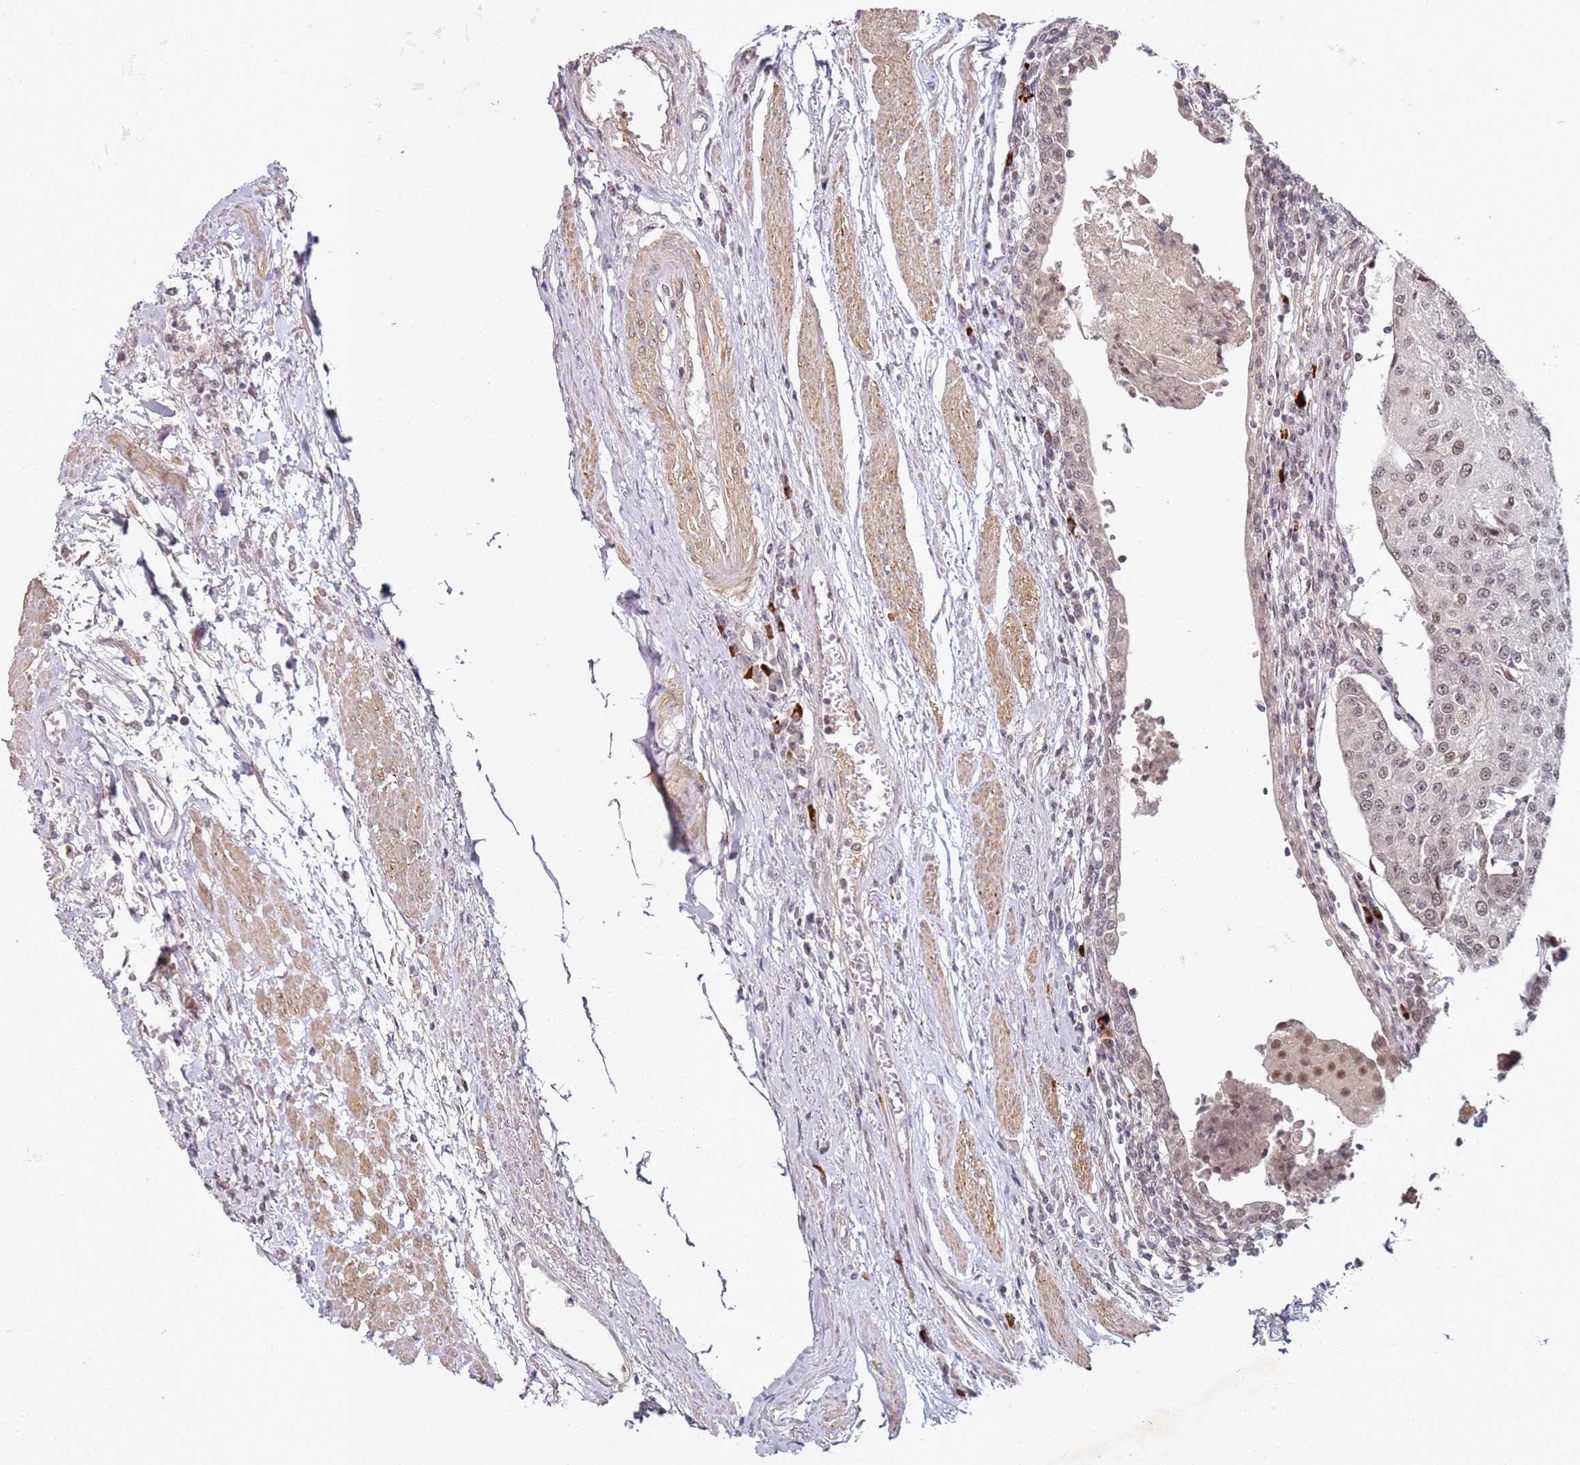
{"staining": {"intensity": "moderate", "quantity": ">75%", "location": "nuclear"}, "tissue": "urothelial cancer", "cell_type": "Tumor cells", "image_type": "cancer", "snomed": [{"axis": "morphology", "description": "Urothelial carcinoma, High grade"}, {"axis": "topography", "description": "Urinary bladder"}], "caption": "Urothelial cancer stained with a protein marker displays moderate staining in tumor cells.", "gene": "ATF6B", "patient": {"sex": "female", "age": 85}}